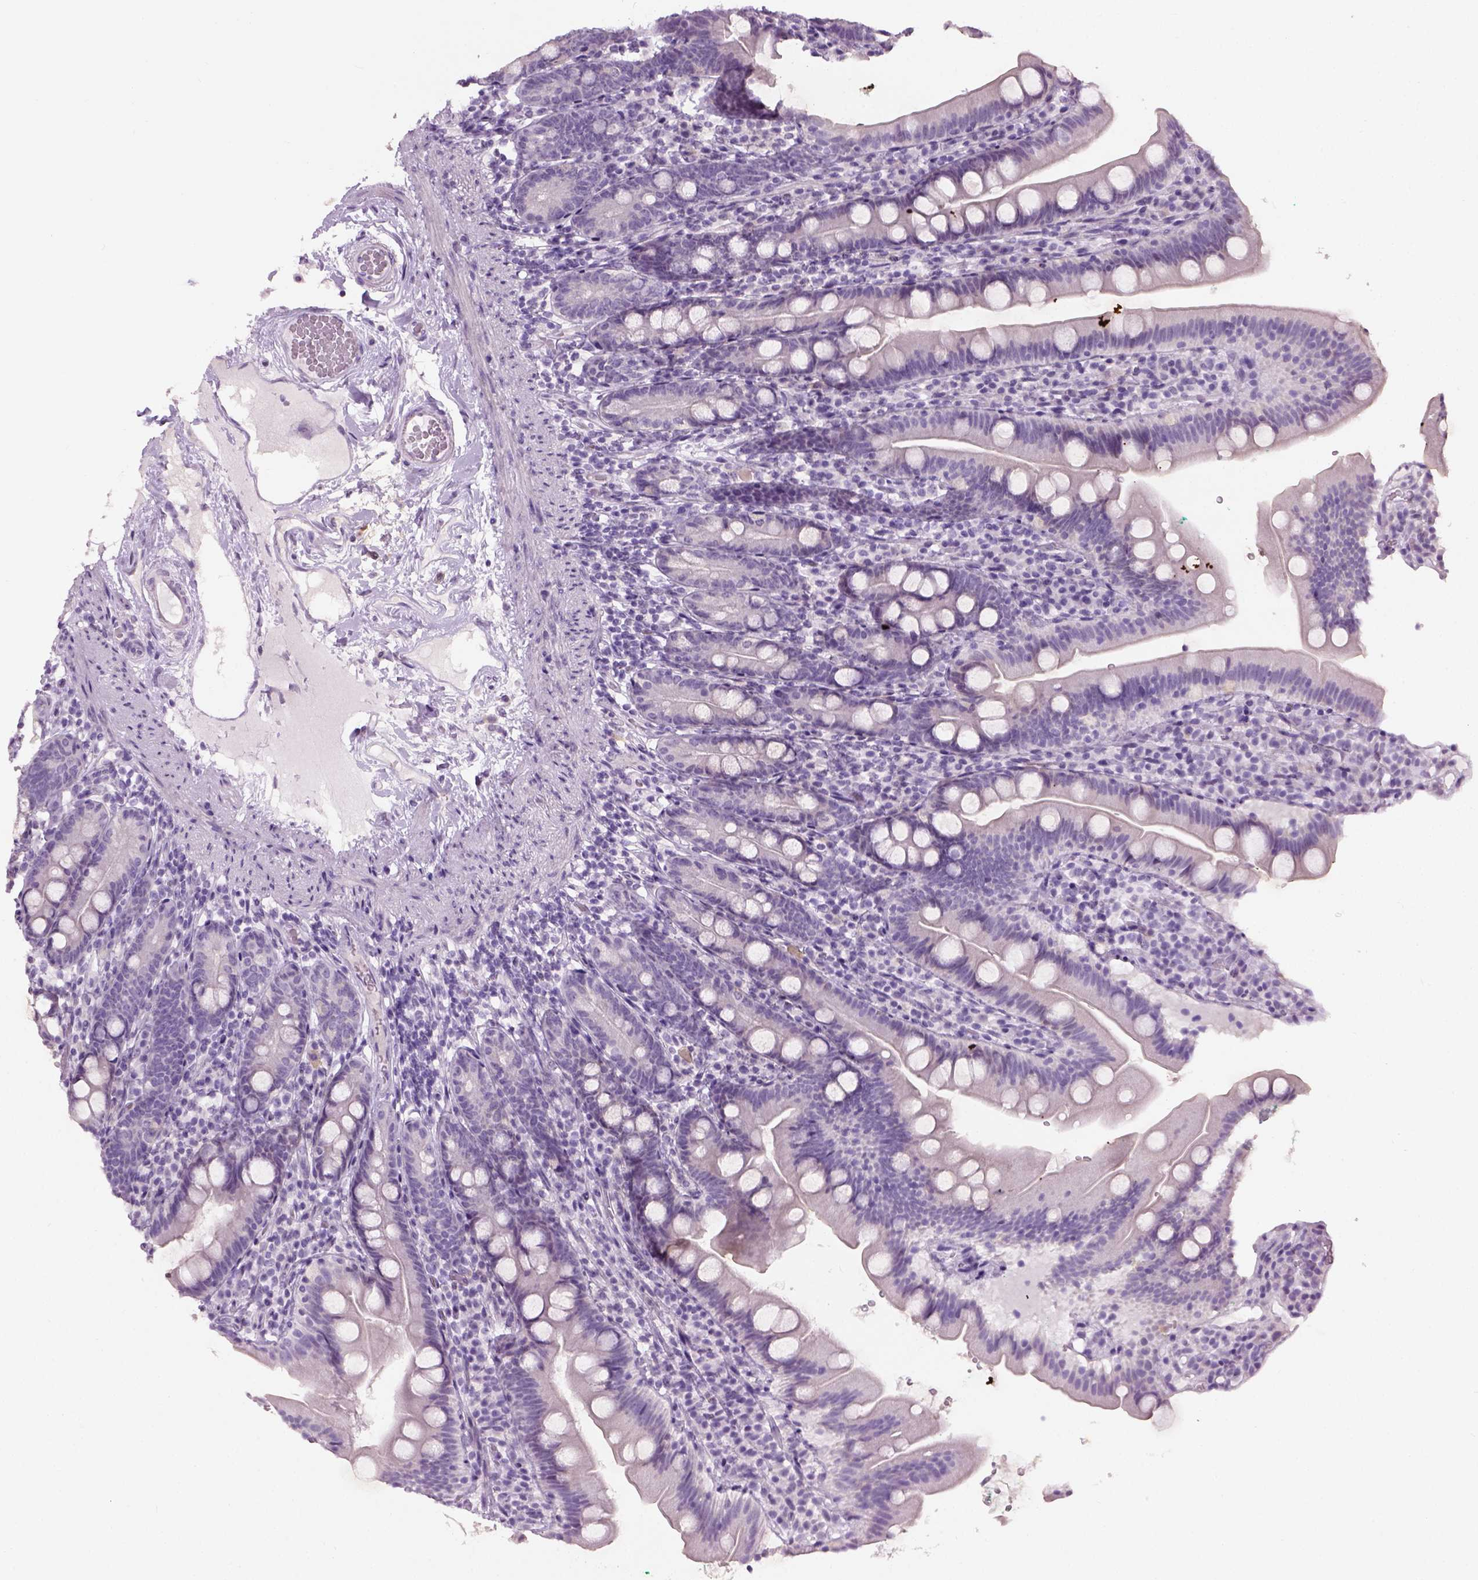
{"staining": {"intensity": "negative", "quantity": "none", "location": "none"}, "tissue": "duodenum", "cell_type": "Glandular cells", "image_type": "normal", "snomed": [{"axis": "morphology", "description": "Normal tissue, NOS"}, {"axis": "topography", "description": "Duodenum"}], "caption": "High magnification brightfield microscopy of normal duodenum stained with DAB (3,3'-diaminobenzidine) (brown) and counterstained with hematoxylin (blue): glandular cells show no significant positivity.", "gene": "GABRB2", "patient": {"sex": "female", "age": 67}}